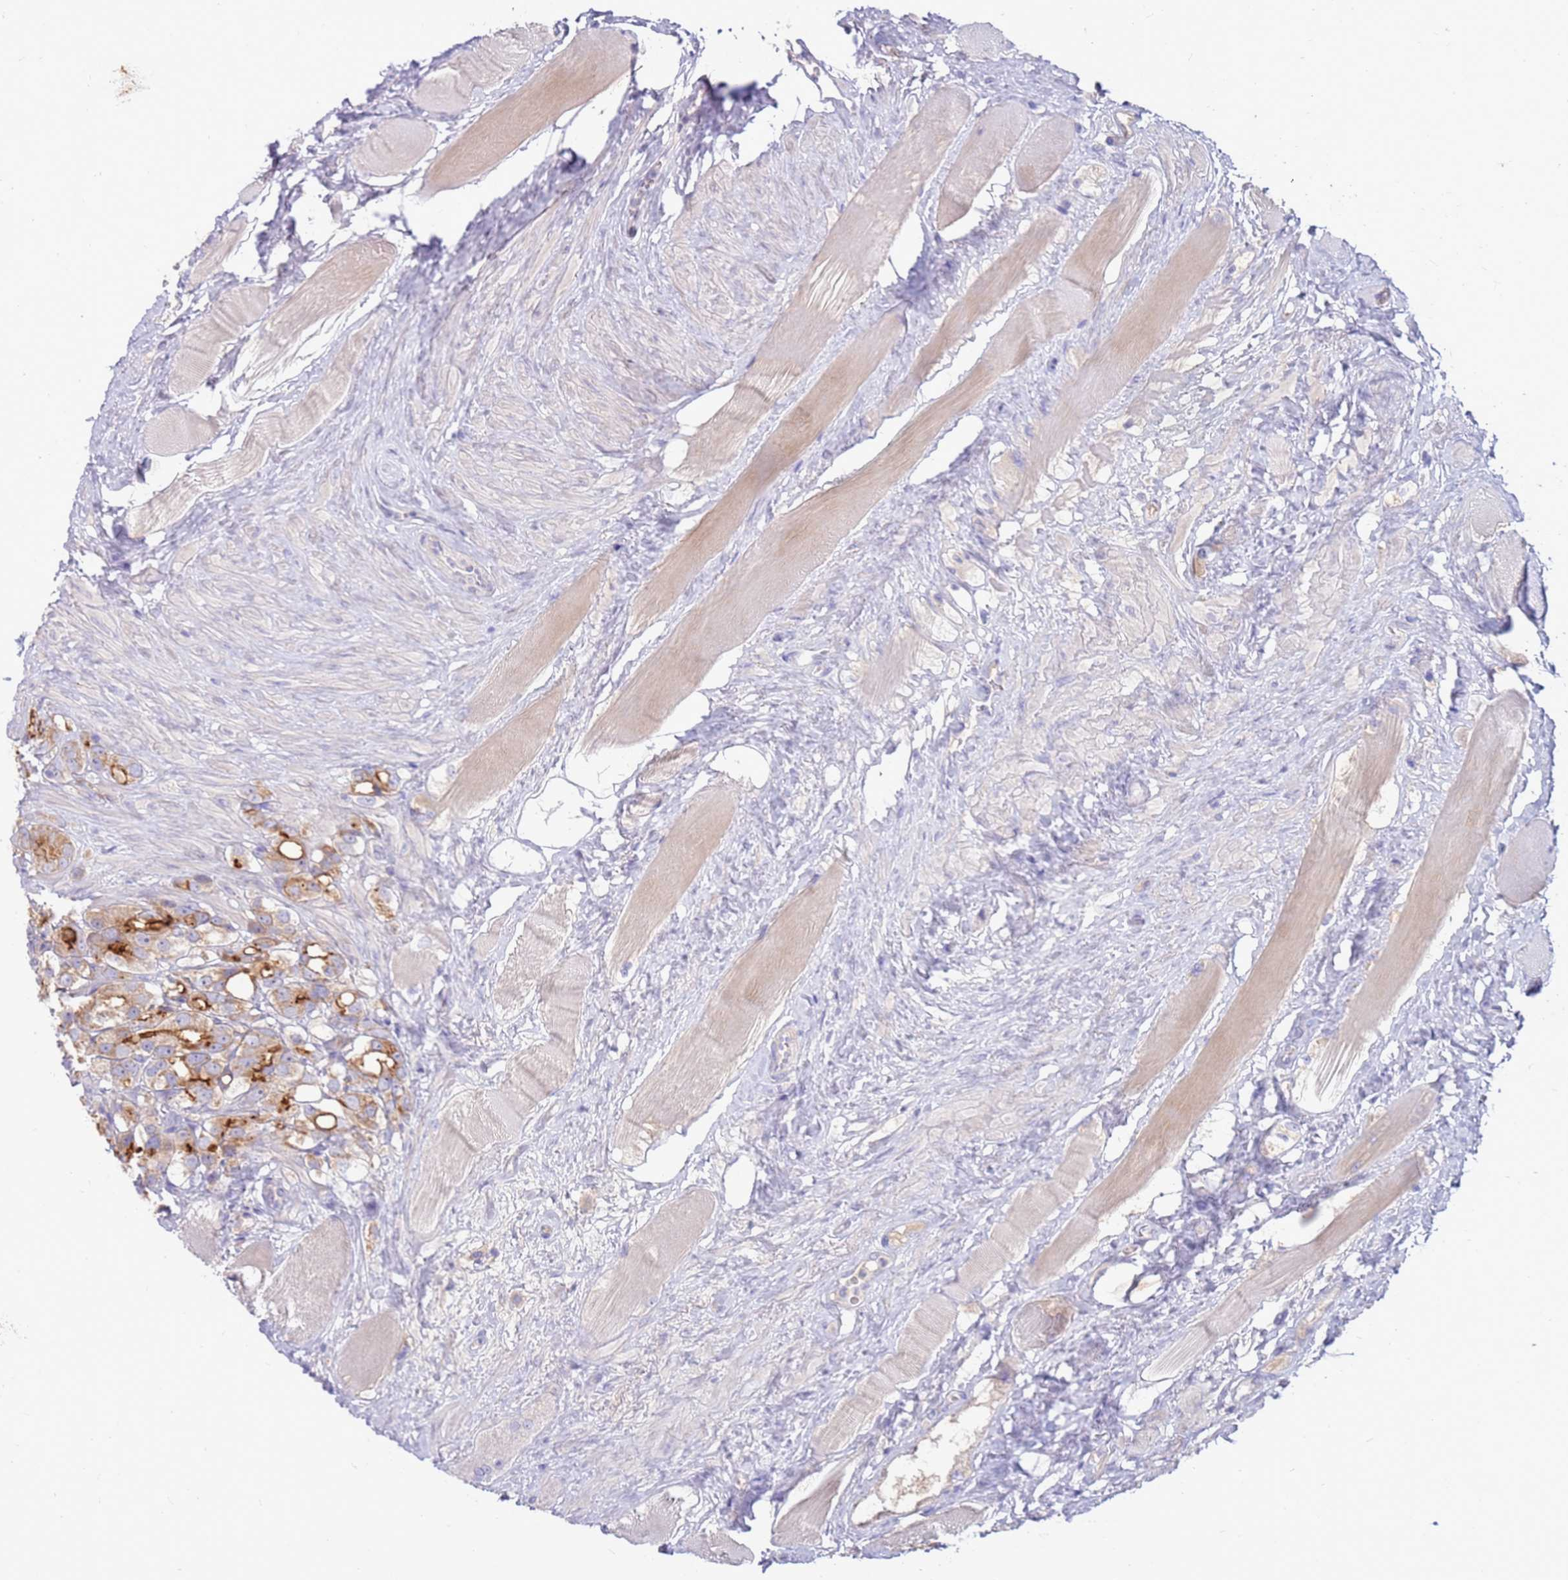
{"staining": {"intensity": "moderate", "quantity": "<25%", "location": "cytoplasmic/membranous"}, "tissue": "prostate cancer", "cell_type": "Tumor cells", "image_type": "cancer", "snomed": [{"axis": "morphology", "description": "Adenocarcinoma, NOS"}, {"axis": "topography", "description": "Prostate"}], "caption": "This is an image of IHC staining of prostate adenocarcinoma, which shows moderate staining in the cytoplasmic/membranous of tumor cells.", "gene": "SLC44A4", "patient": {"sex": "male", "age": 79}}